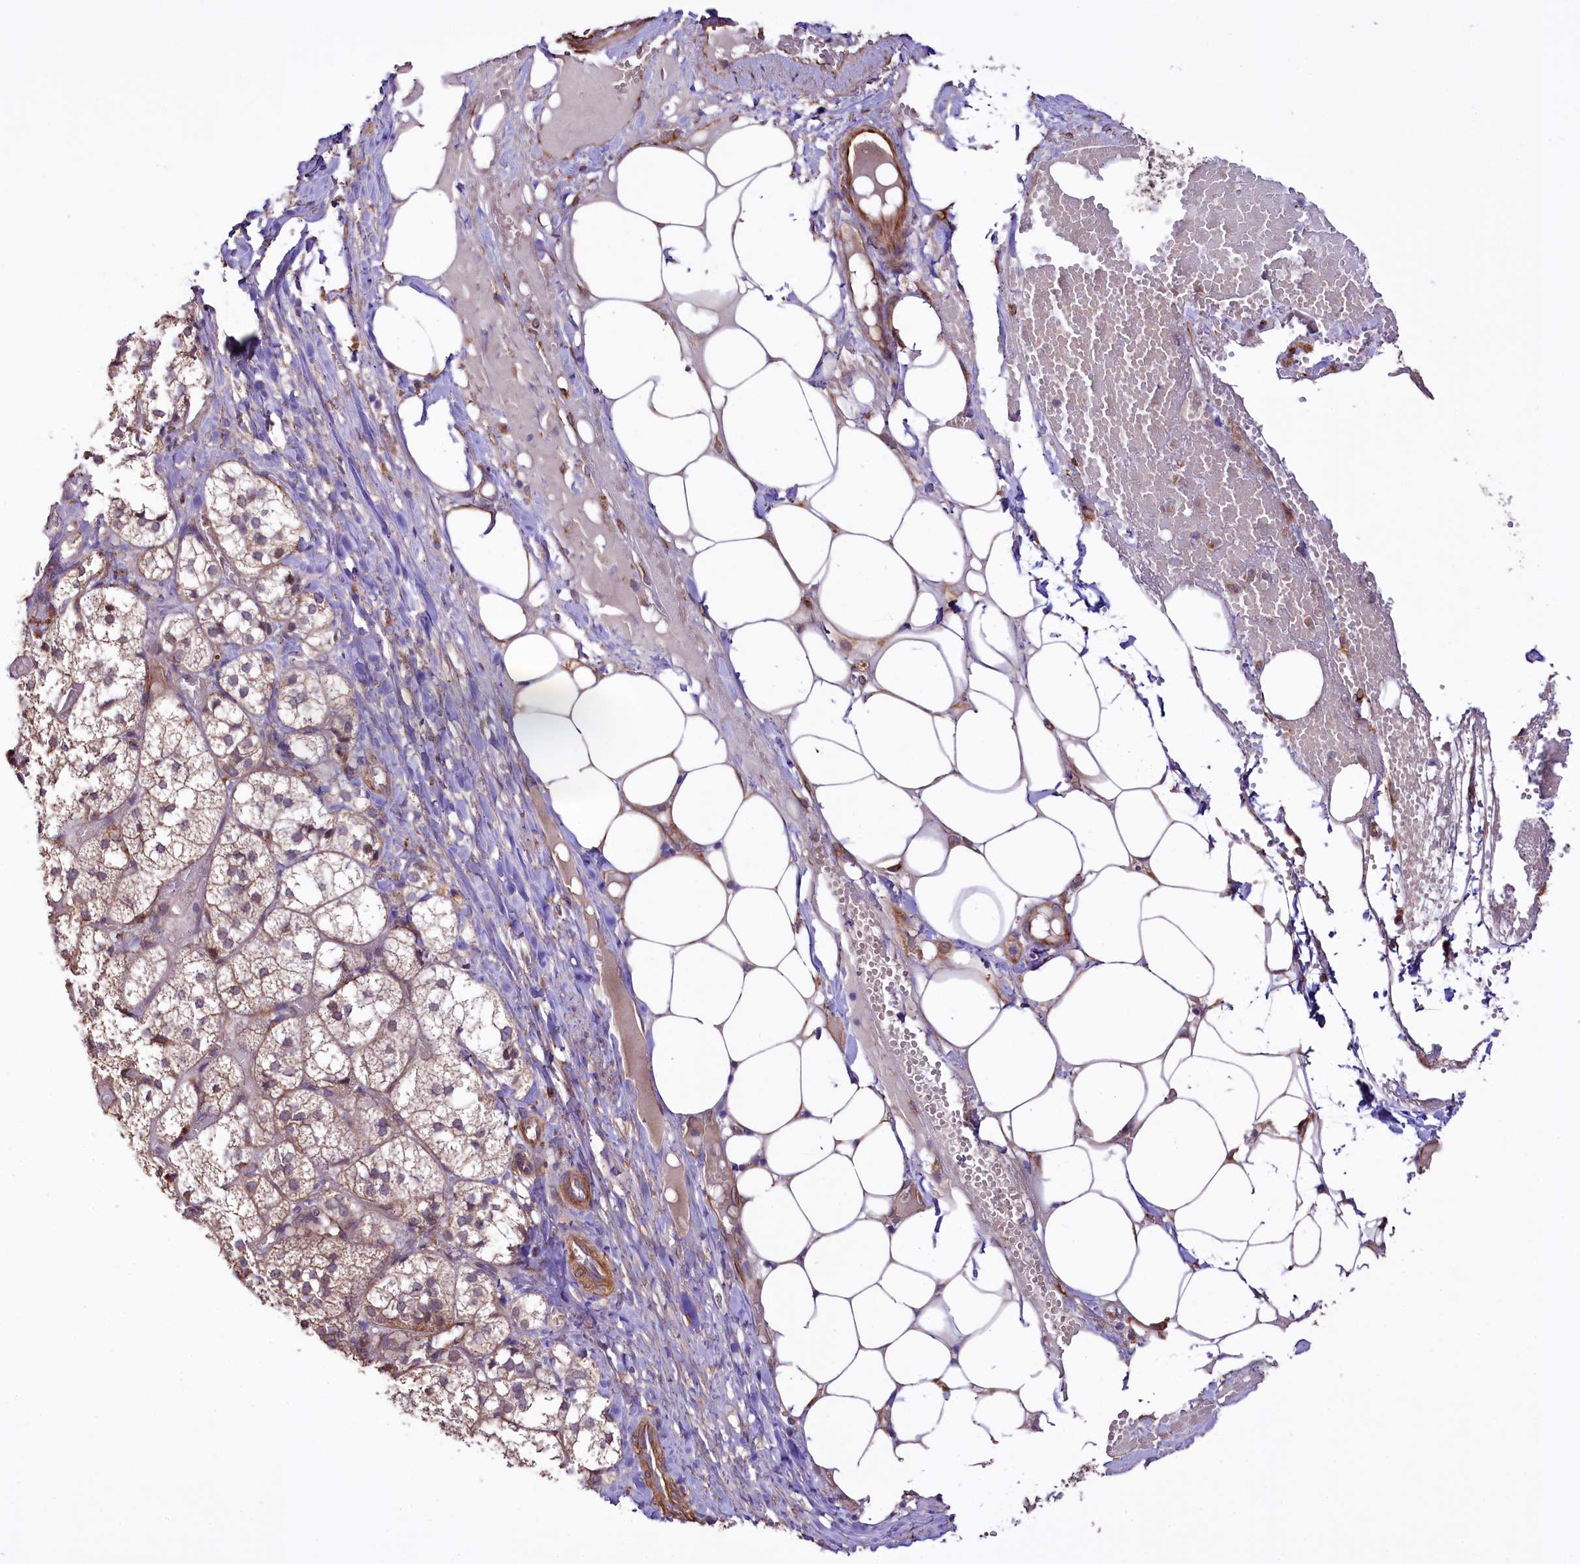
{"staining": {"intensity": "strong", "quantity": "<25%", "location": "cytoplasmic/membranous"}, "tissue": "adrenal gland", "cell_type": "Glandular cells", "image_type": "normal", "snomed": [{"axis": "morphology", "description": "Normal tissue, NOS"}, {"axis": "topography", "description": "Adrenal gland"}], "caption": "This histopathology image reveals normal adrenal gland stained with immunohistochemistry to label a protein in brown. The cytoplasmic/membranous of glandular cells show strong positivity for the protein. Nuclei are counter-stained blue.", "gene": "TTC12", "patient": {"sex": "female", "age": 61}}